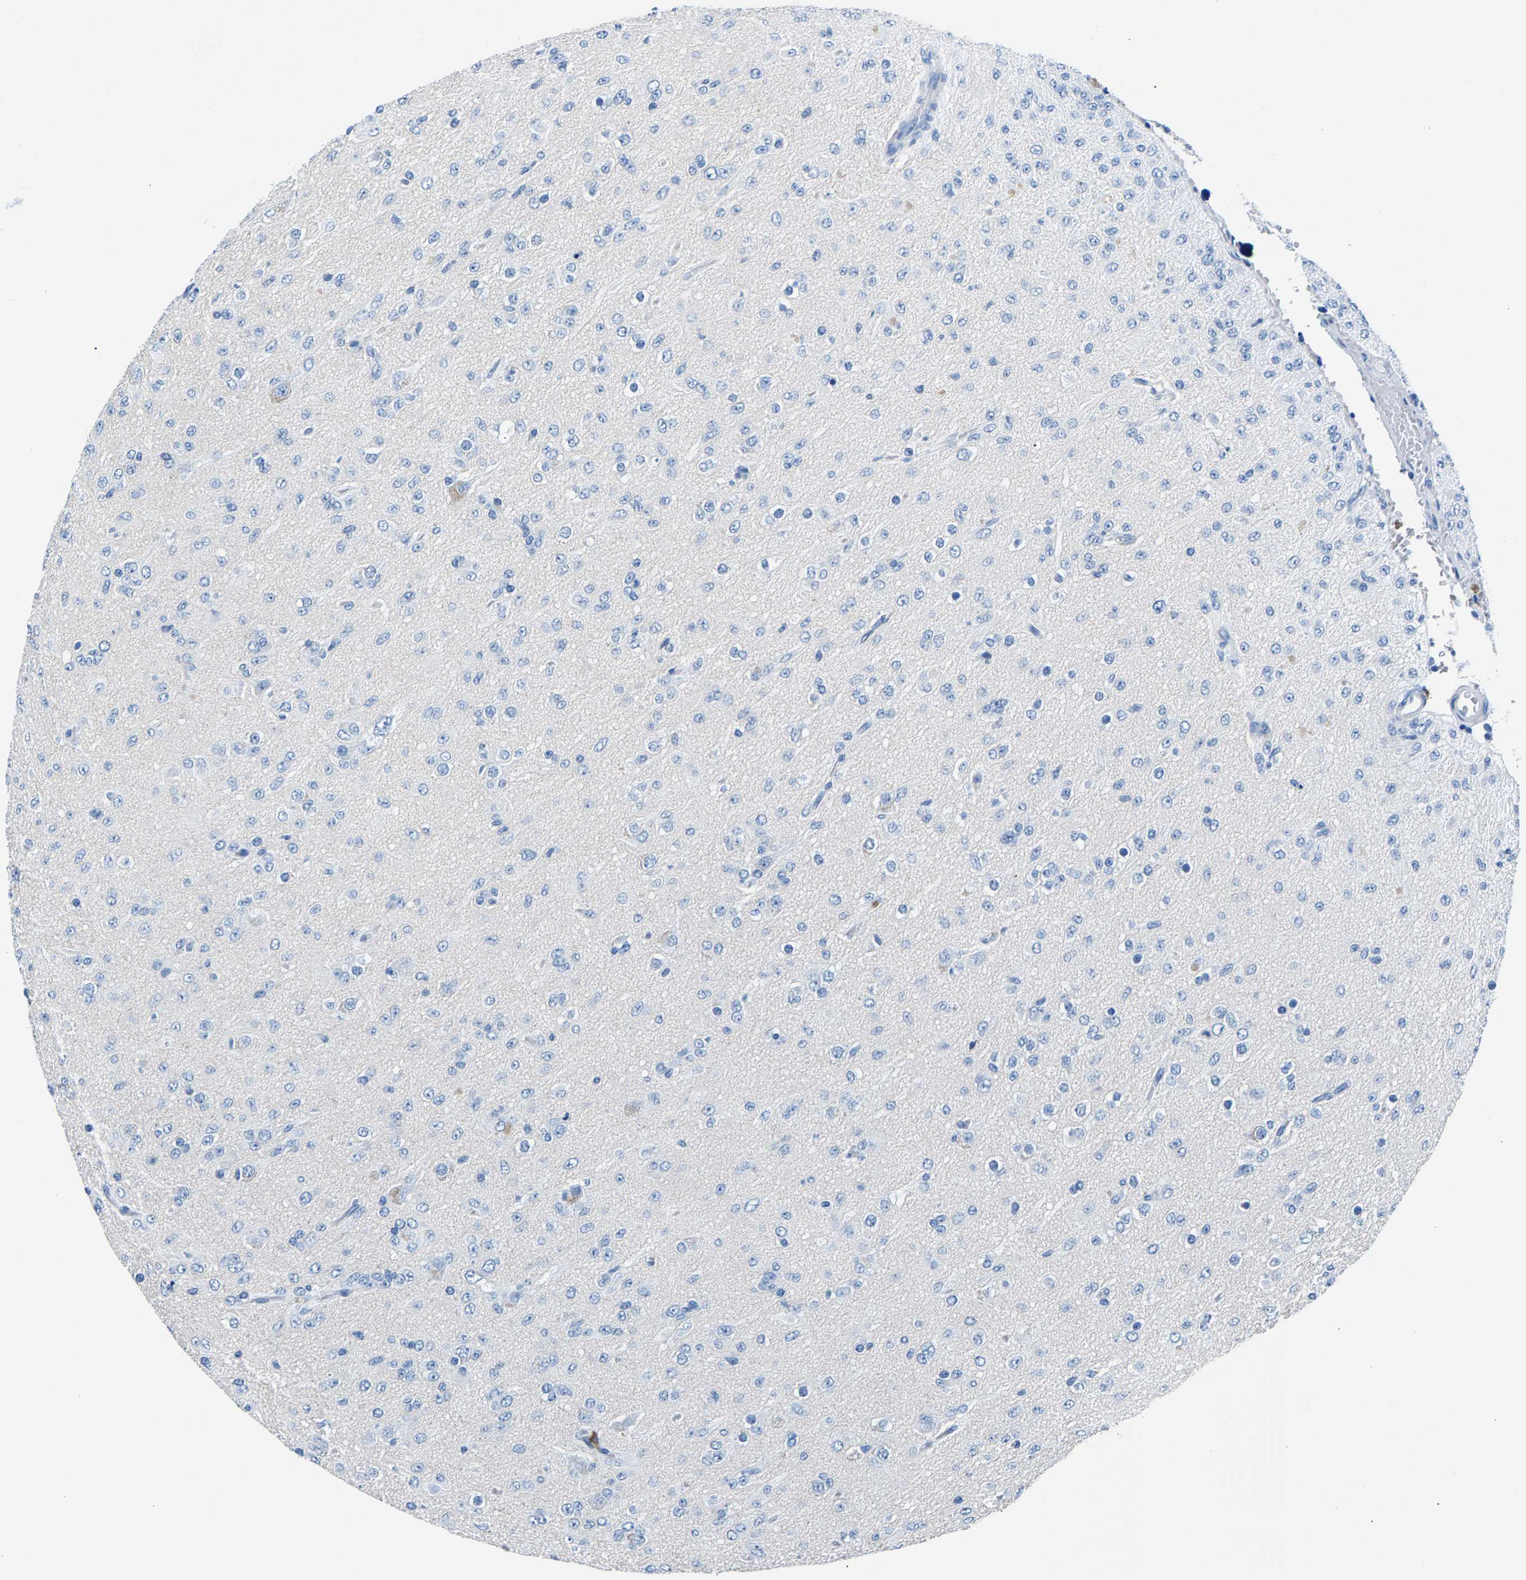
{"staining": {"intensity": "negative", "quantity": "none", "location": "none"}, "tissue": "glioma", "cell_type": "Tumor cells", "image_type": "cancer", "snomed": [{"axis": "morphology", "description": "Glioma, malignant, Low grade"}, {"axis": "topography", "description": "Brain"}], "caption": "IHC of malignant glioma (low-grade) reveals no positivity in tumor cells.", "gene": "CPS1", "patient": {"sex": "male", "age": 65}}